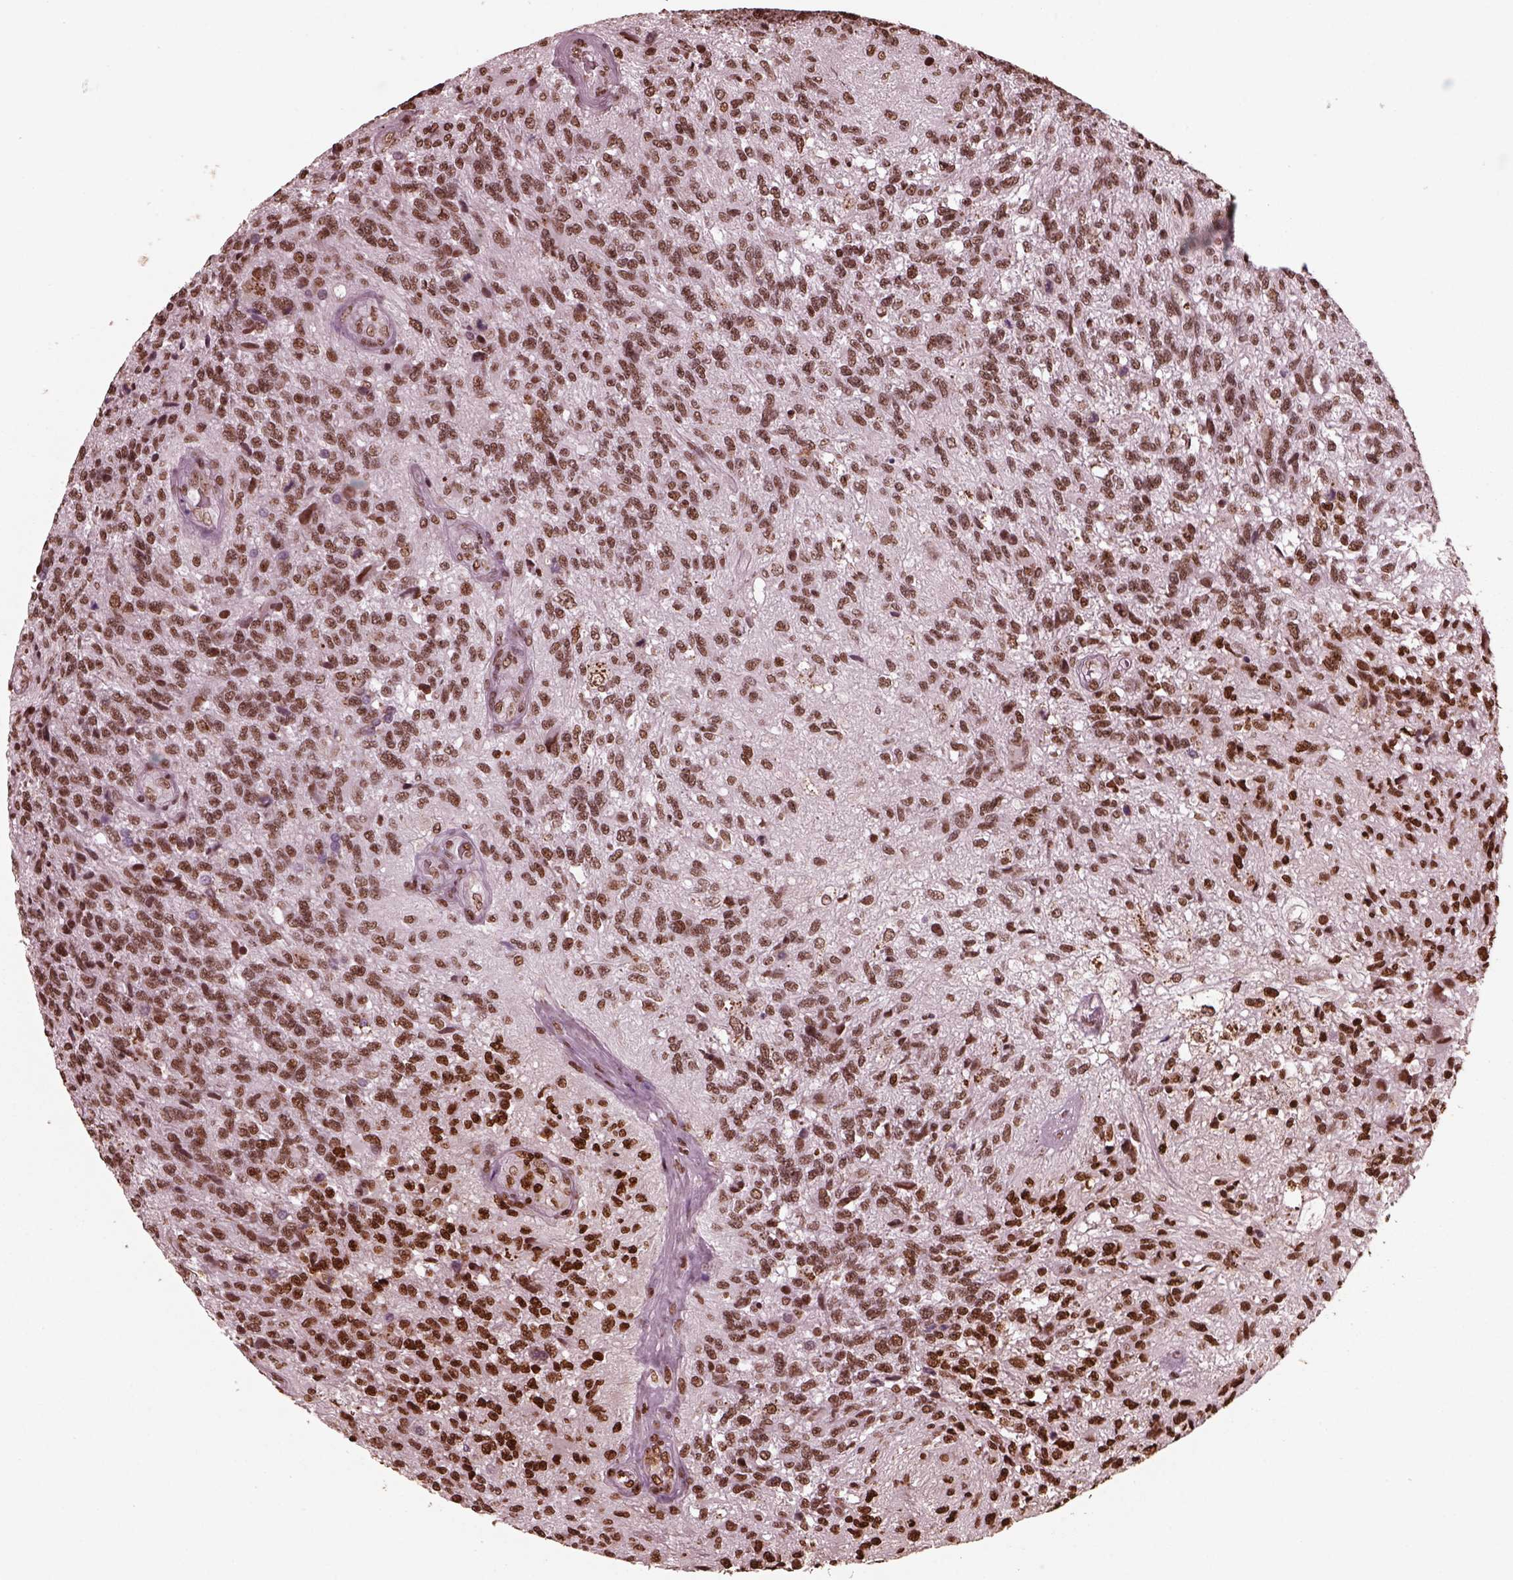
{"staining": {"intensity": "strong", "quantity": ">75%", "location": "nuclear"}, "tissue": "glioma", "cell_type": "Tumor cells", "image_type": "cancer", "snomed": [{"axis": "morphology", "description": "Glioma, malignant, High grade"}, {"axis": "topography", "description": "Brain"}], "caption": "Protein positivity by immunohistochemistry shows strong nuclear expression in about >75% of tumor cells in glioma.", "gene": "NSD1", "patient": {"sex": "male", "age": 56}}